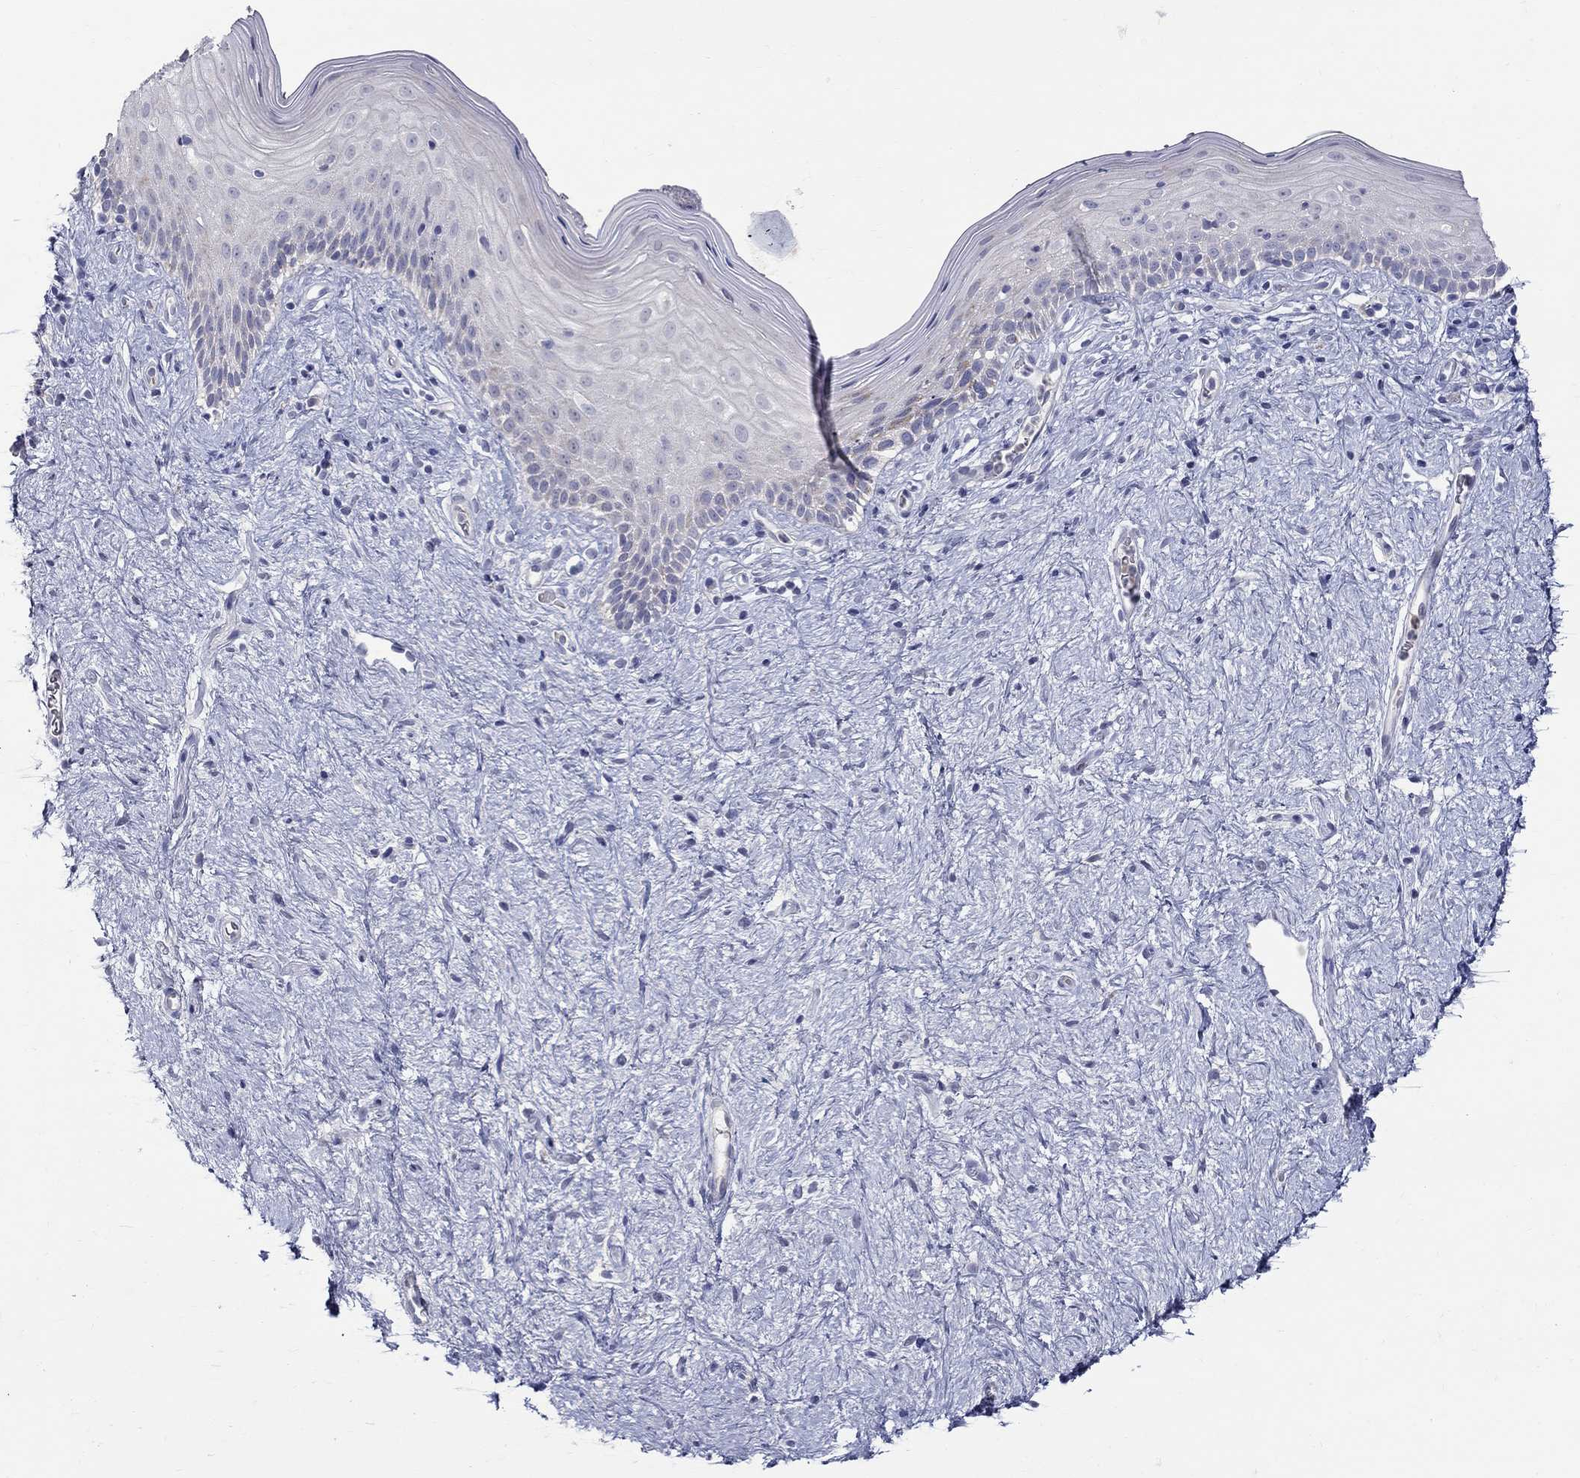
{"staining": {"intensity": "negative", "quantity": "none", "location": "none"}, "tissue": "vagina", "cell_type": "Squamous epithelial cells", "image_type": "normal", "snomed": [{"axis": "morphology", "description": "Normal tissue, NOS"}, {"axis": "topography", "description": "Vagina"}], "caption": "The histopathology image exhibits no significant positivity in squamous epithelial cells of vagina.", "gene": "HMX2", "patient": {"sex": "female", "age": 47}}